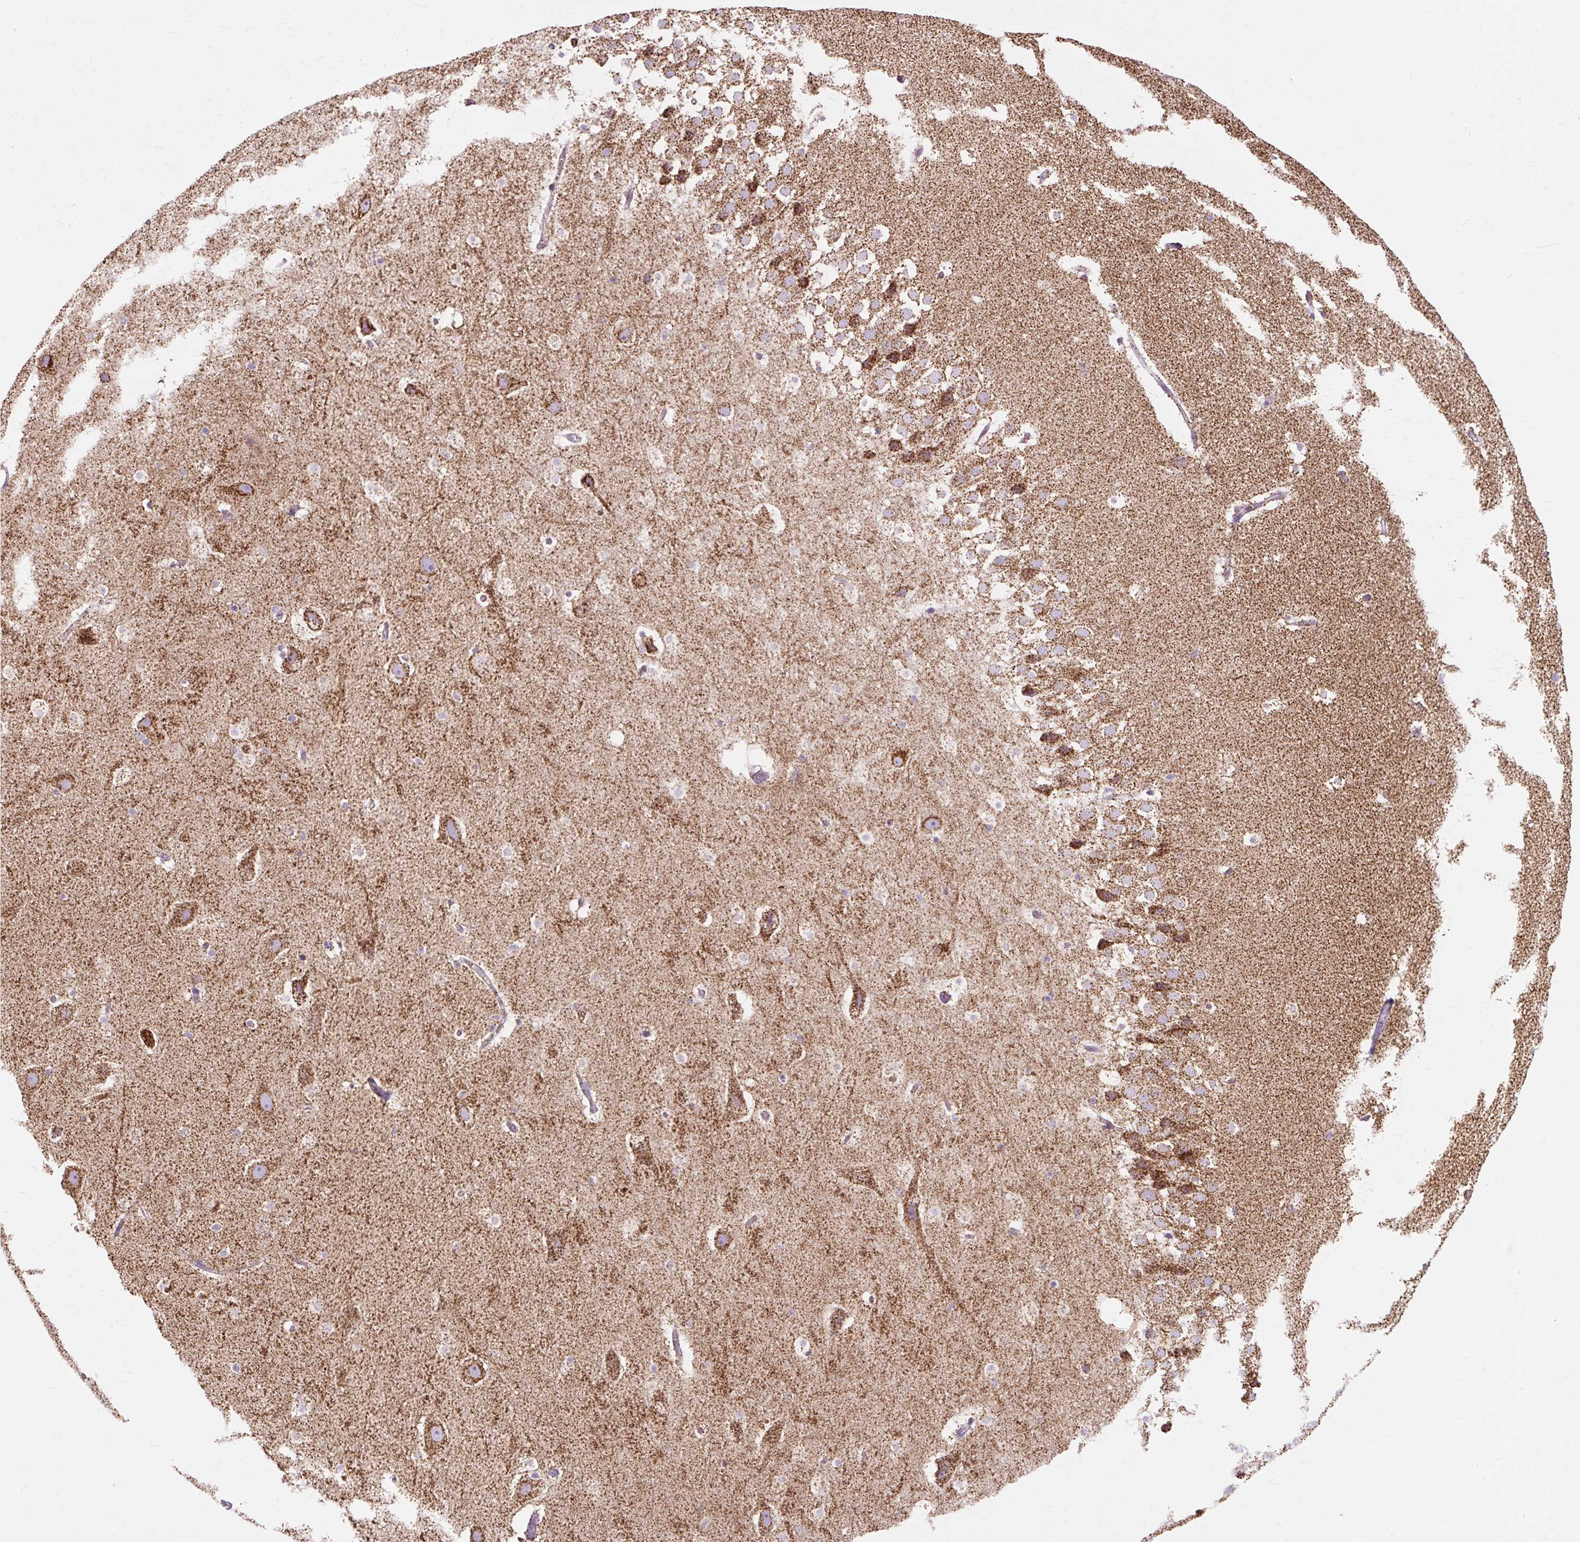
{"staining": {"intensity": "moderate", "quantity": "25%-75%", "location": "cytoplasmic/membranous"}, "tissue": "hippocampus", "cell_type": "Glial cells", "image_type": "normal", "snomed": [{"axis": "morphology", "description": "Normal tissue, NOS"}, {"axis": "topography", "description": "Hippocampus"}], "caption": "IHC staining of normal hippocampus, which displays medium levels of moderate cytoplasmic/membranous staining in approximately 25%-75% of glial cells indicating moderate cytoplasmic/membranous protein positivity. The staining was performed using DAB (brown) for protein detection and nuclei were counterstained in hematoxylin (blue).", "gene": "DLAT", "patient": {"sex": "male", "age": 37}}